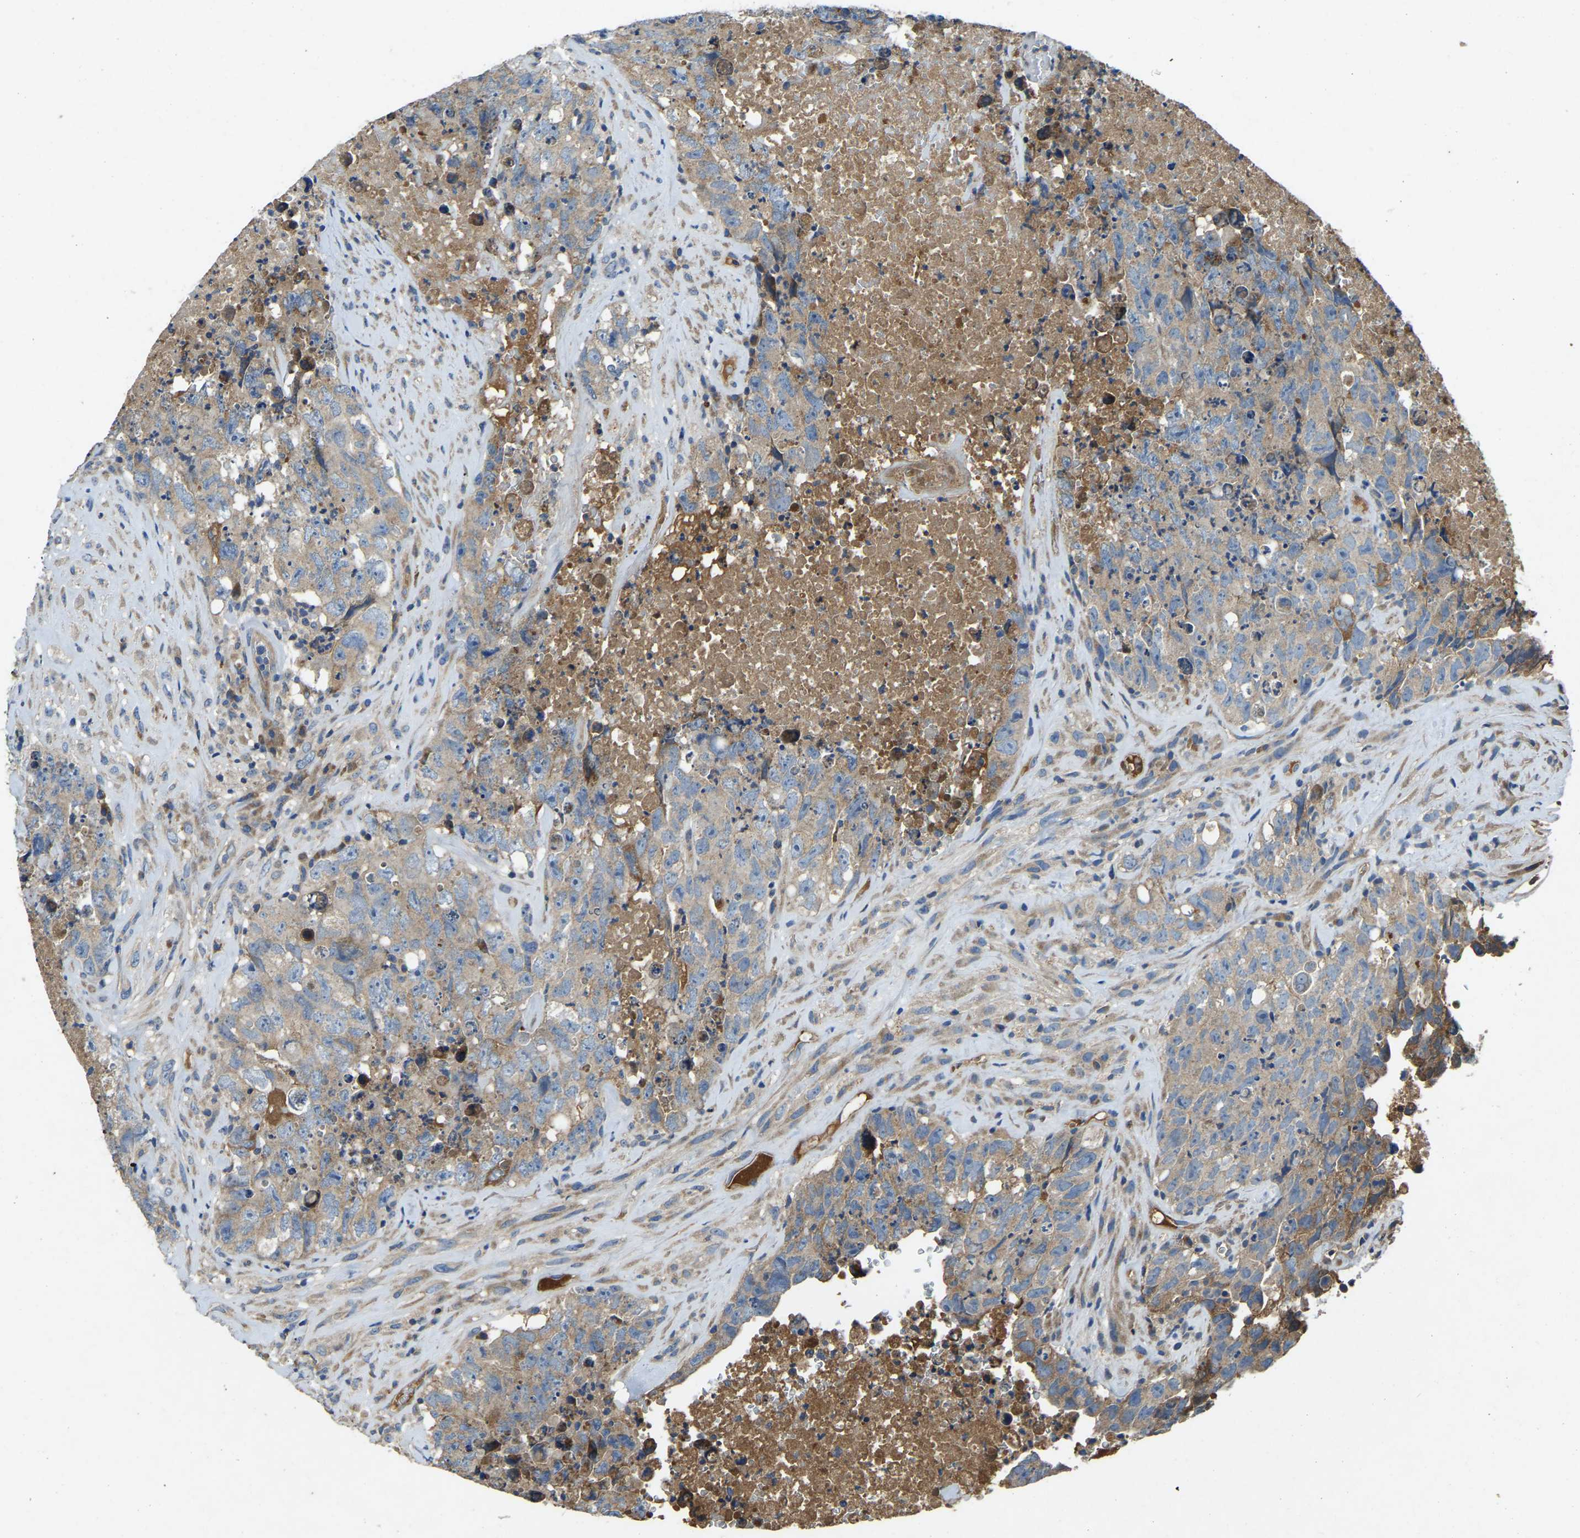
{"staining": {"intensity": "weak", "quantity": "25%-75%", "location": "cytoplasmic/membranous"}, "tissue": "testis cancer", "cell_type": "Tumor cells", "image_type": "cancer", "snomed": [{"axis": "morphology", "description": "Carcinoma, Embryonal, NOS"}, {"axis": "topography", "description": "Testis"}], "caption": "Protein positivity by immunohistochemistry (IHC) shows weak cytoplasmic/membranous expression in approximately 25%-75% of tumor cells in testis embryonal carcinoma.", "gene": "ATP8B1", "patient": {"sex": "male", "age": 32}}